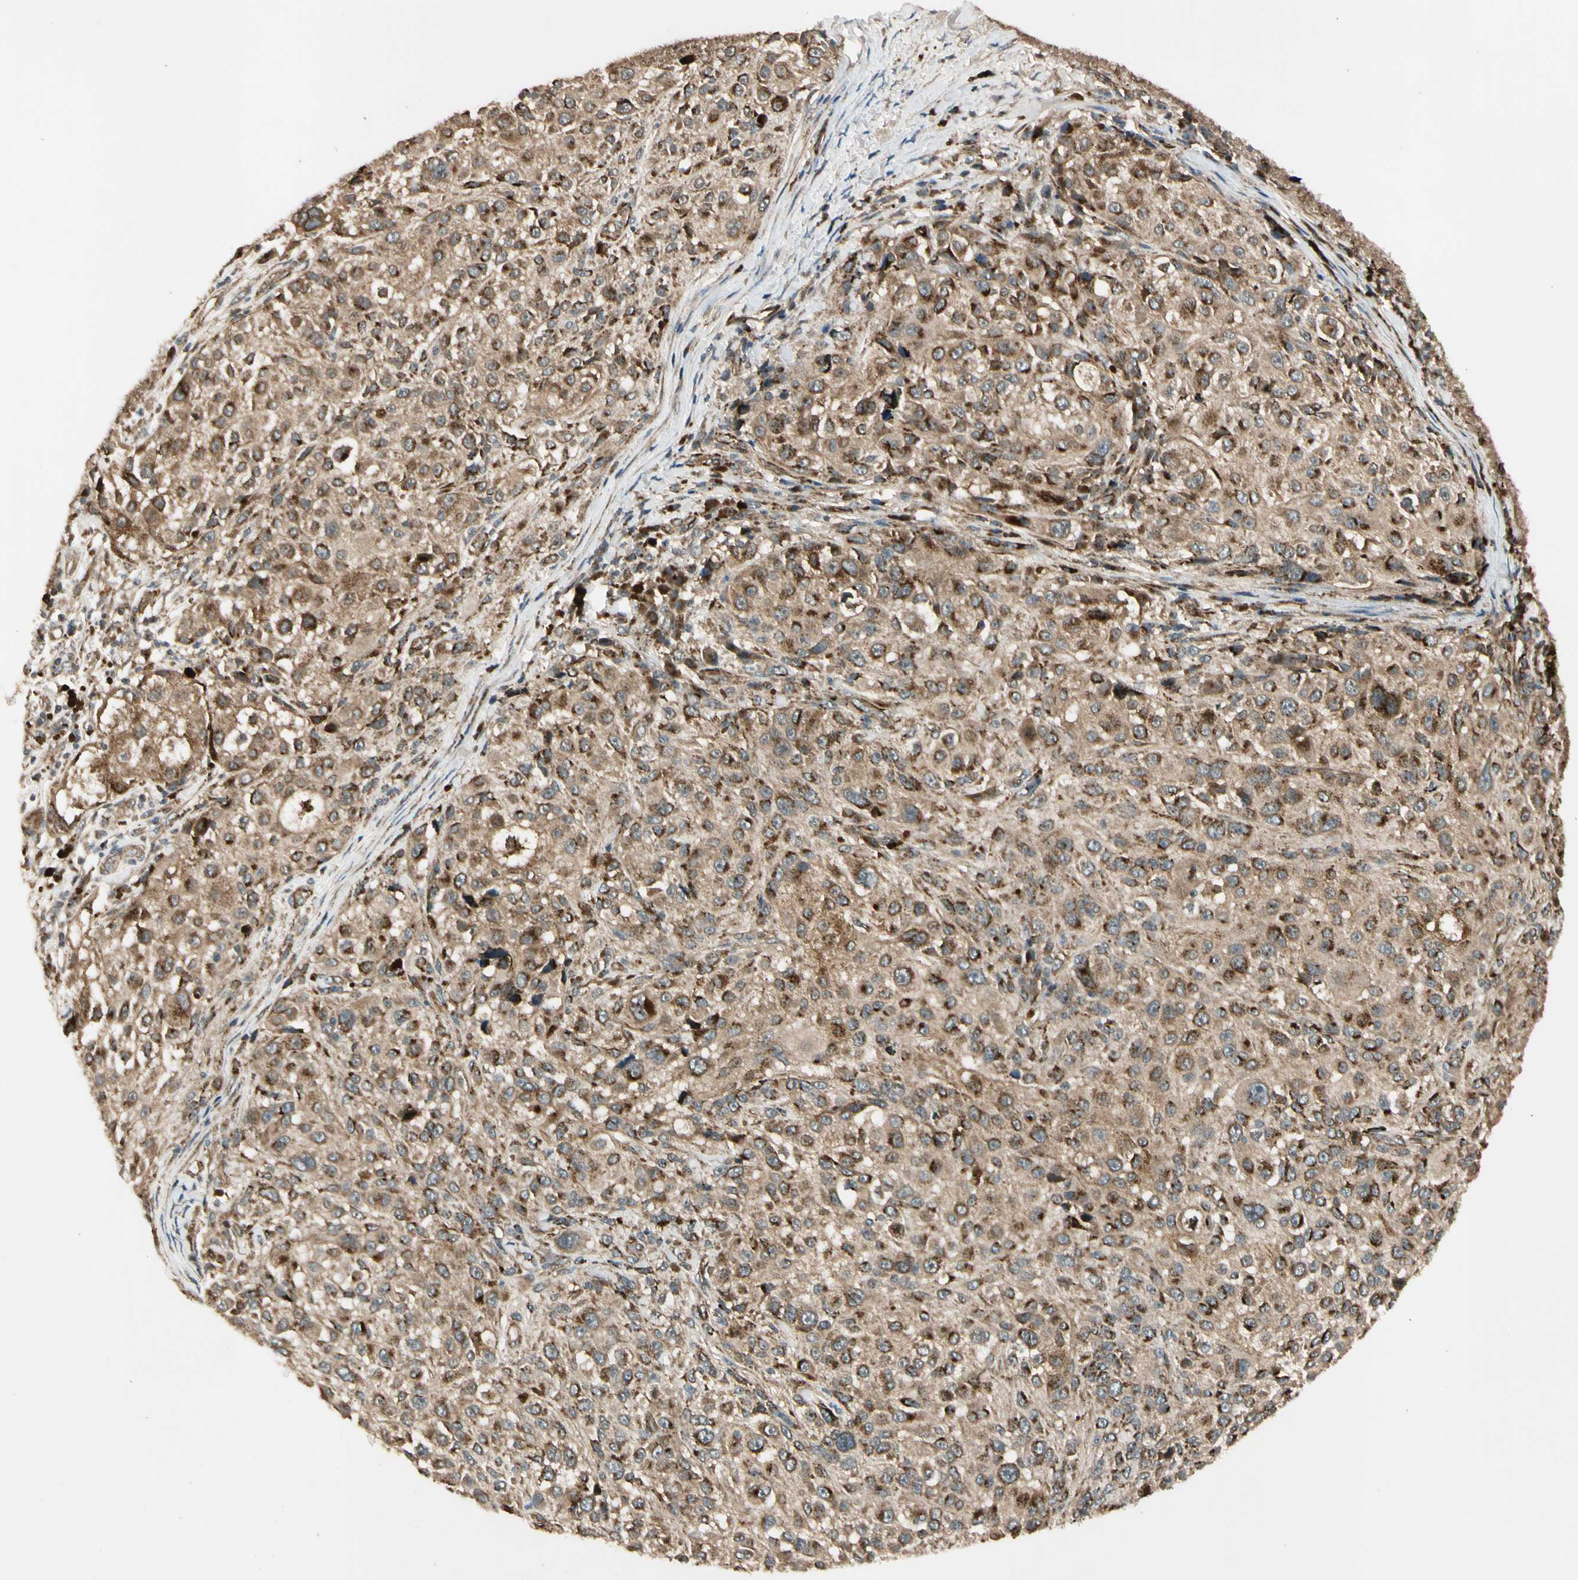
{"staining": {"intensity": "moderate", "quantity": ">75%", "location": "cytoplasmic/membranous"}, "tissue": "melanoma", "cell_type": "Tumor cells", "image_type": "cancer", "snomed": [{"axis": "morphology", "description": "Necrosis, NOS"}, {"axis": "morphology", "description": "Malignant melanoma, NOS"}, {"axis": "topography", "description": "Skin"}], "caption": "Moderate cytoplasmic/membranous protein staining is present in approximately >75% of tumor cells in malignant melanoma. (DAB (3,3'-diaminobenzidine) IHC with brightfield microscopy, high magnification).", "gene": "GCK", "patient": {"sex": "female", "age": 87}}